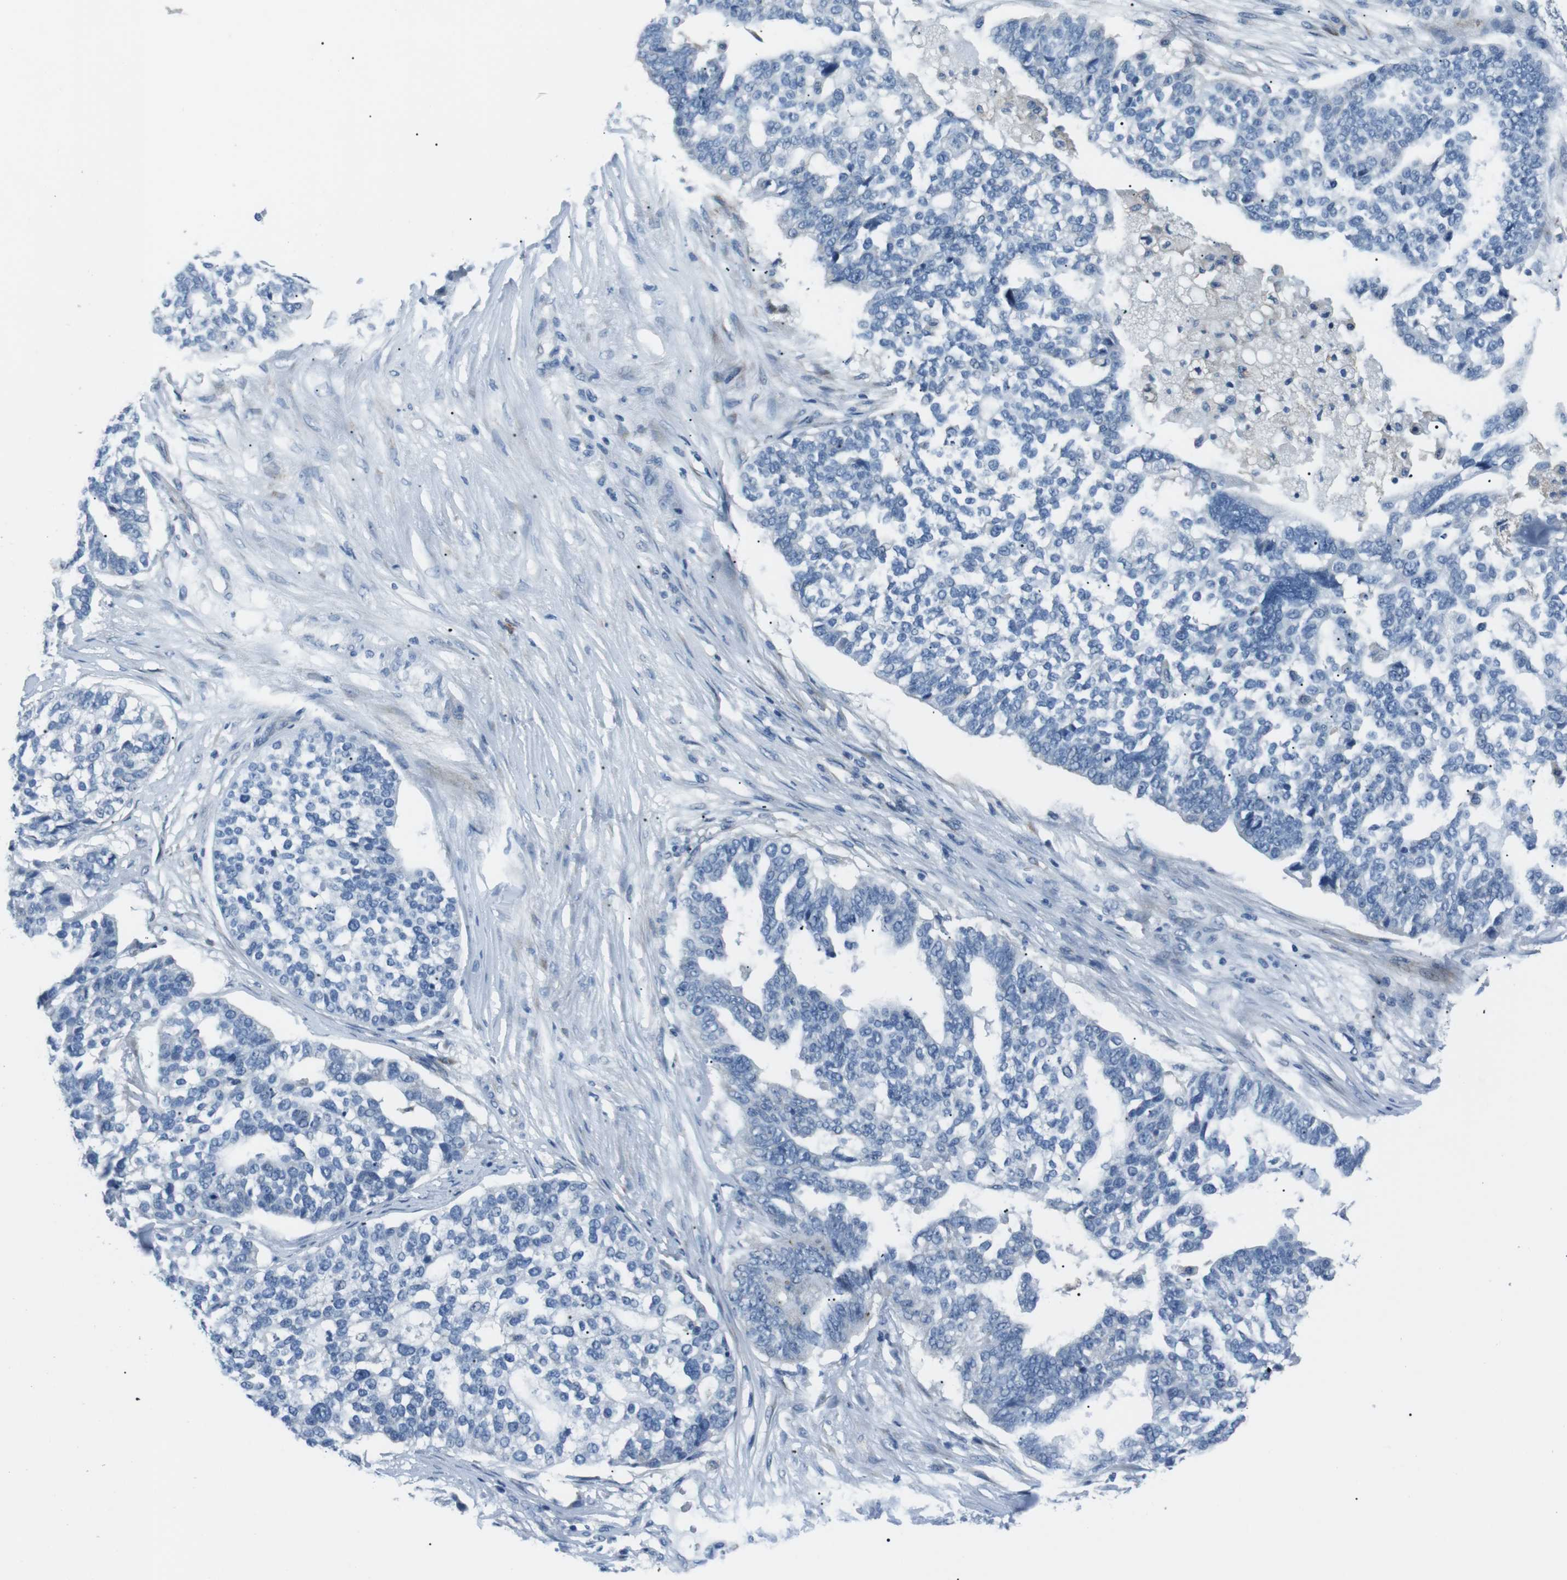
{"staining": {"intensity": "negative", "quantity": "none", "location": "none"}, "tissue": "ovarian cancer", "cell_type": "Tumor cells", "image_type": "cancer", "snomed": [{"axis": "morphology", "description": "Cystadenocarcinoma, serous, NOS"}, {"axis": "topography", "description": "Ovary"}], "caption": "Immunohistochemistry (IHC) of human ovarian serous cystadenocarcinoma exhibits no positivity in tumor cells.", "gene": "CSF2RA", "patient": {"sex": "female", "age": 59}}